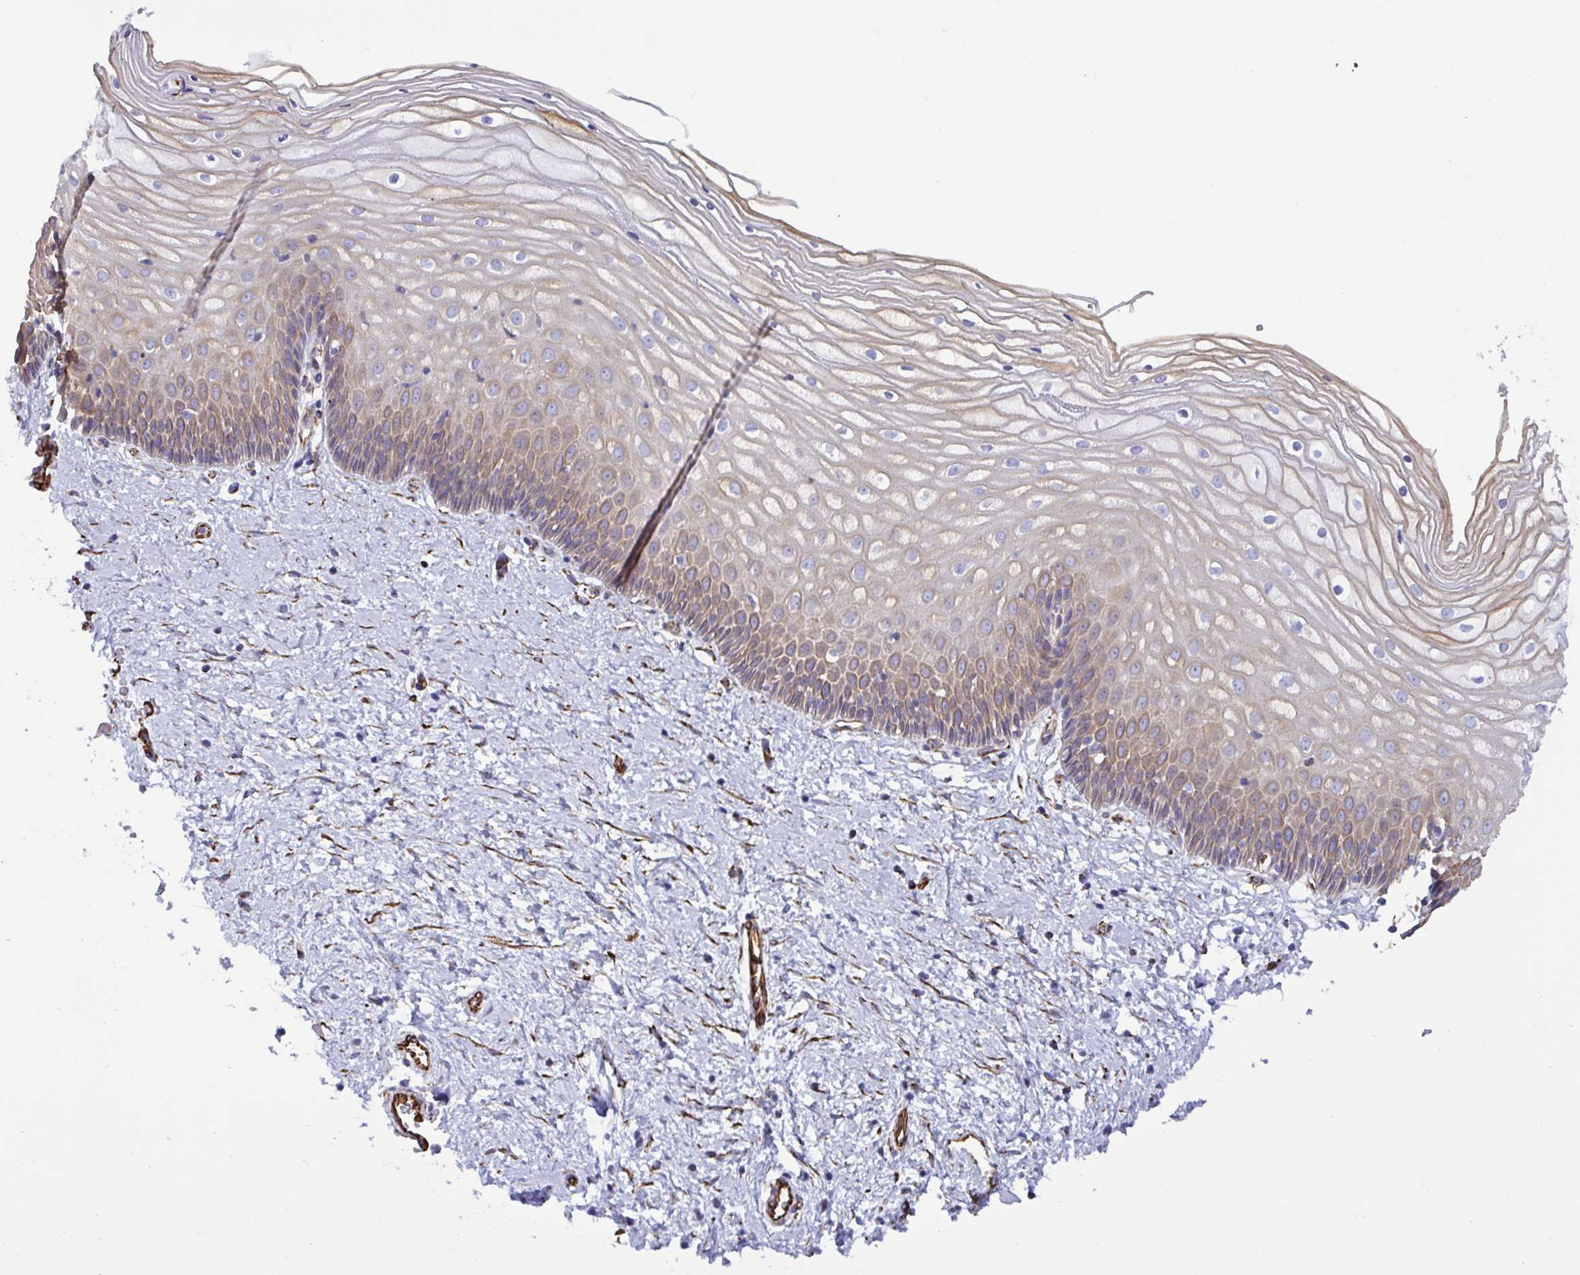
{"staining": {"intensity": "negative", "quantity": "none", "location": "none"}, "tissue": "cervix", "cell_type": "Glandular cells", "image_type": "normal", "snomed": [{"axis": "morphology", "description": "Normal tissue, NOS"}, {"axis": "topography", "description": "Cervix"}], "caption": "Protein analysis of normal cervix exhibits no significant expression in glandular cells.", "gene": "SMAD5", "patient": {"sex": "female", "age": 36}}